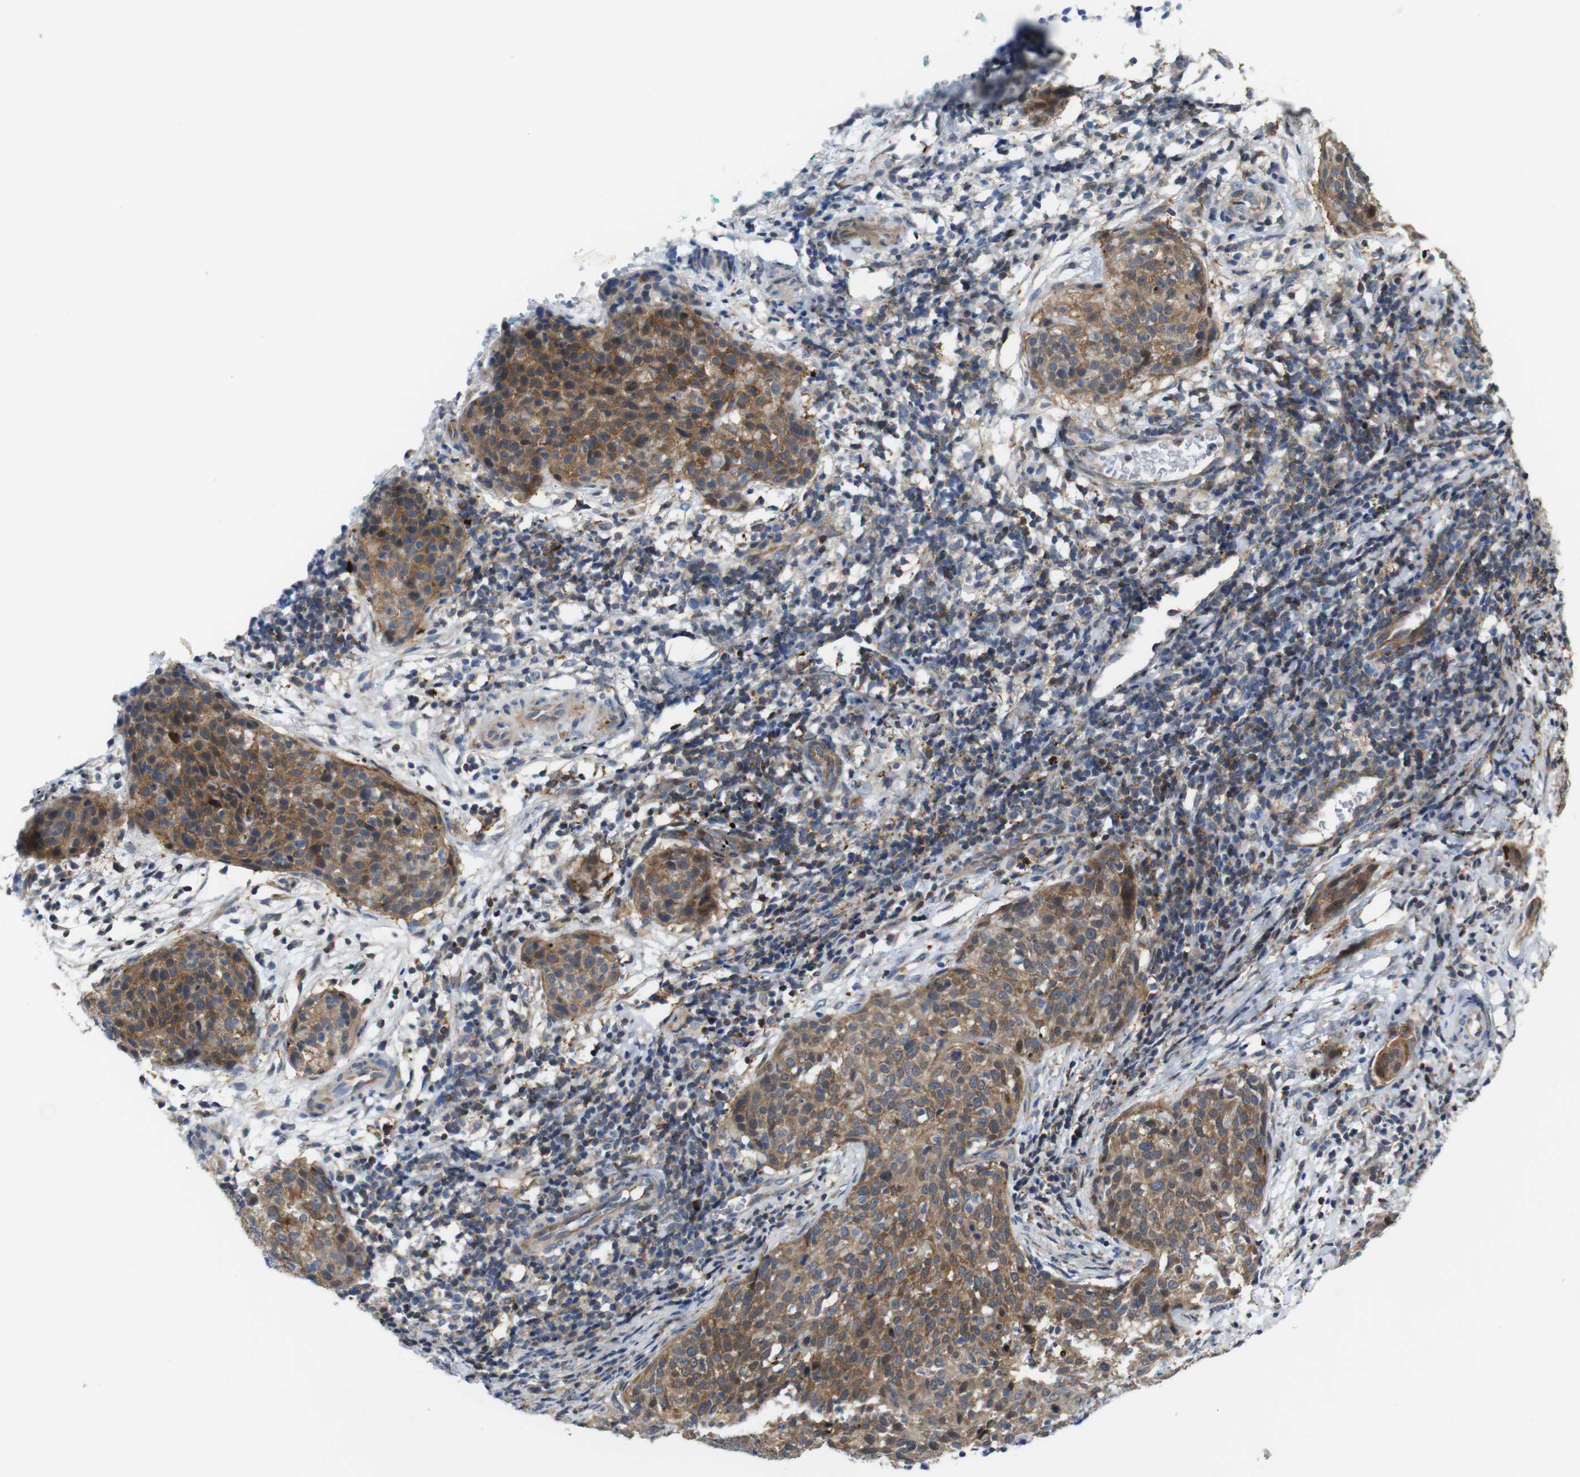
{"staining": {"intensity": "moderate", "quantity": ">75%", "location": "cytoplasmic/membranous"}, "tissue": "cervical cancer", "cell_type": "Tumor cells", "image_type": "cancer", "snomed": [{"axis": "morphology", "description": "Squamous cell carcinoma, NOS"}, {"axis": "topography", "description": "Cervix"}], "caption": "Cervical cancer (squamous cell carcinoma) stained with a brown dye demonstrates moderate cytoplasmic/membranous positive staining in about >75% of tumor cells.", "gene": "PCOLCE2", "patient": {"sex": "female", "age": 38}}